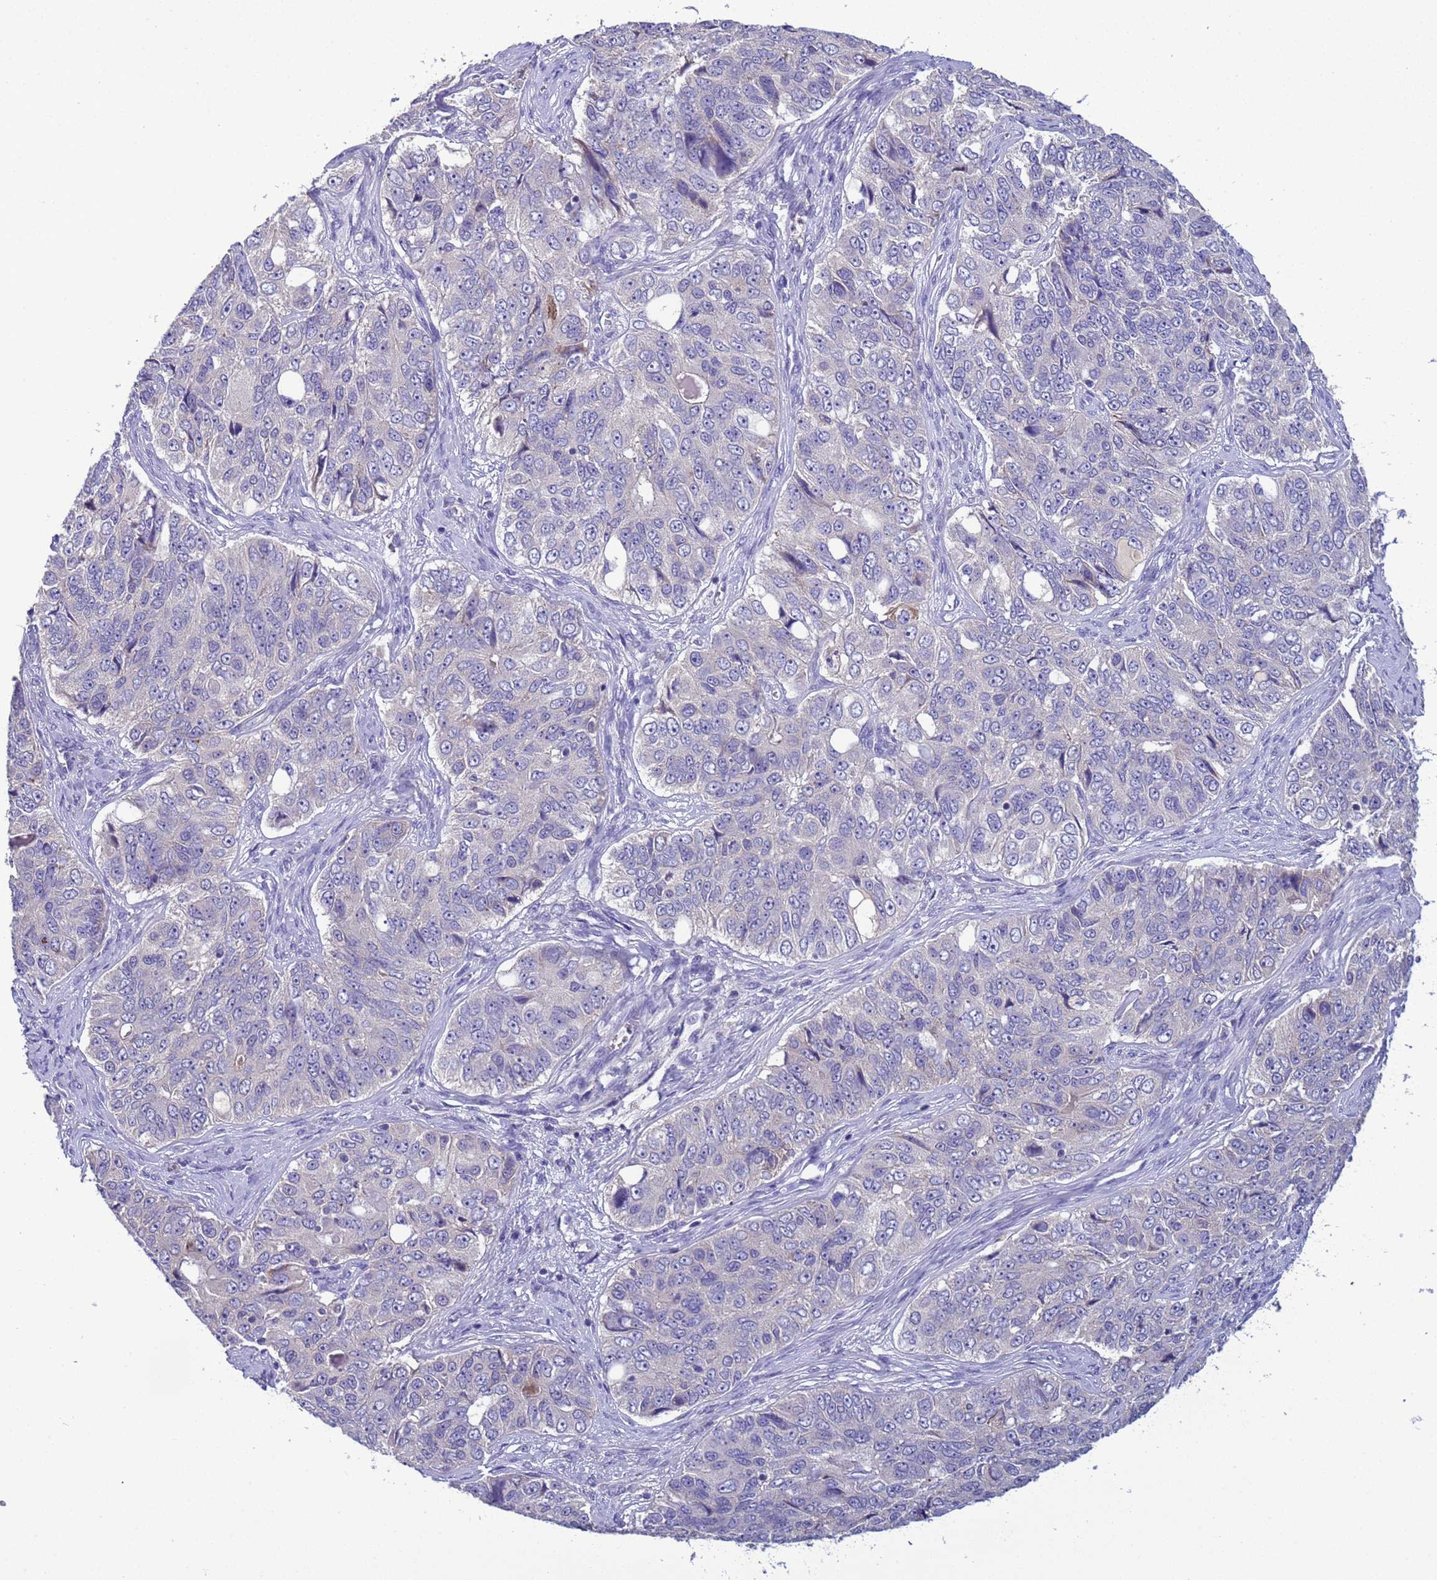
{"staining": {"intensity": "negative", "quantity": "none", "location": "none"}, "tissue": "ovarian cancer", "cell_type": "Tumor cells", "image_type": "cancer", "snomed": [{"axis": "morphology", "description": "Carcinoma, endometroid"}, {"axis": "topography", "description": "Ovary"}], "caption": "Ovarian endometroid carcinoma was stained to show a protein in brown. There is no significant staining in tumor cells. (Stains: DAB immunohistochemistry with hematoxylin counter stain, Microscopy: brightfield microscopy at high magnification).", "gene": "SLC24A3", "patient": {"sex": "female", "age": 51}}